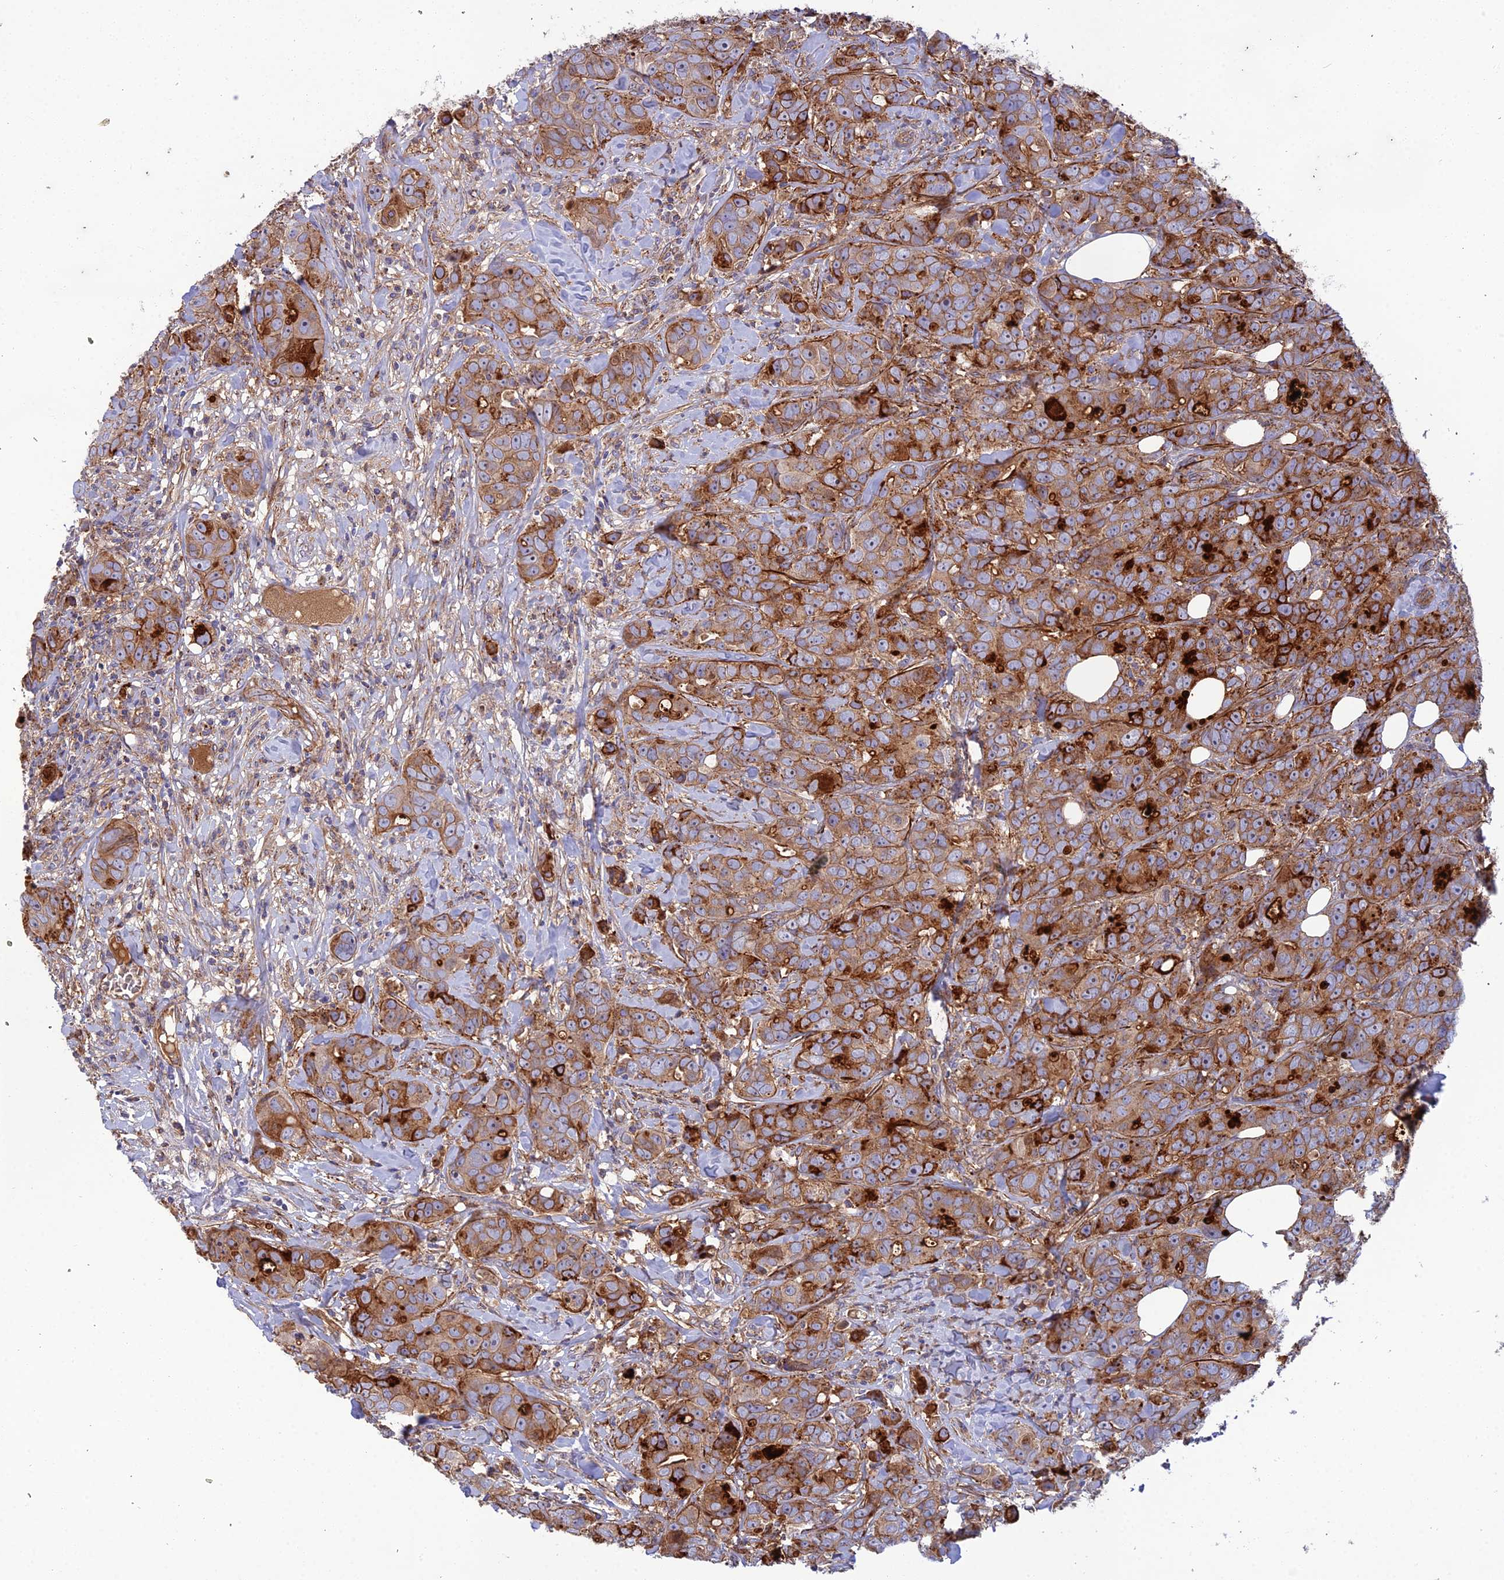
{"staining": {"intensity": "strong", "quantity": "25%-75%", "location": "cytoplasmic/membranous"}, "tissue": "breast cancer", "cell_type": "Tumor cells", "image_type": "cancer", "snomed": [{"axis": "morphology", "description": "Duct carcinoma"}, {"axis": "topography", "description": "Breast"}], "caption": "Immunohistochemistry (IHC) photomicrograph of human breast cancer stained for a protein (brown), which demonstrates high levels of strong cytoplasmic/membranous staining in about 25%-75% of tumor cells.", "gene": "RALGAPA2", "patient": {"sex": "female", "age": 43}}